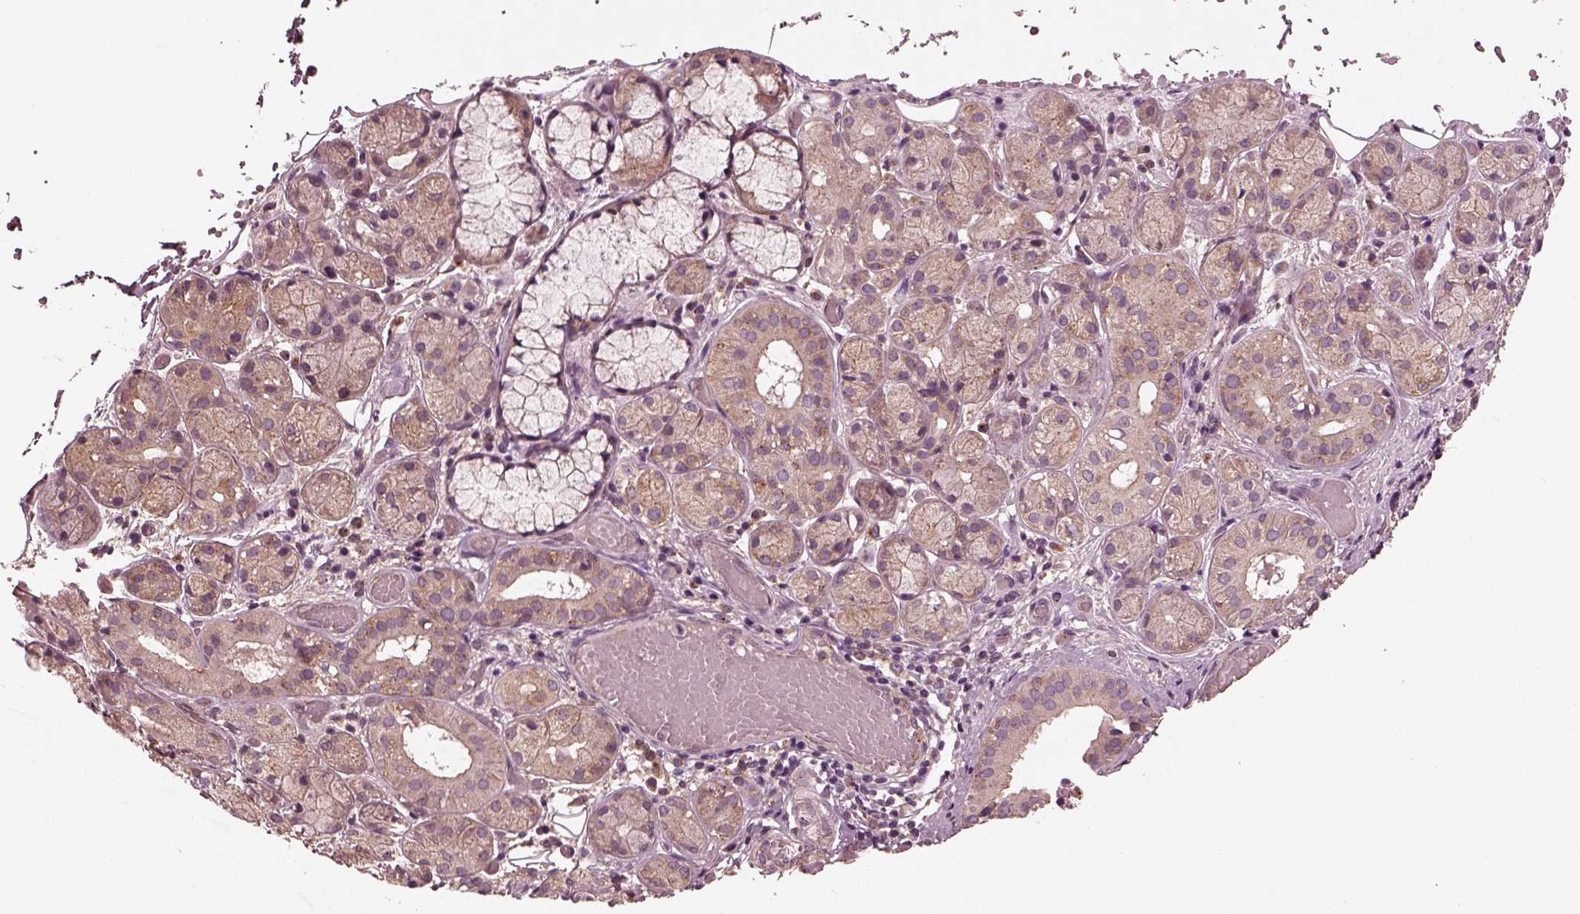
{"staining": {"intensity": "weak", "quantity": ">75%", "location": "cytoplasmic/membranous"}, "tissue": "salivary gland", "cell_type": "Glandular cells", "image_type": "normal", "snomed": [{"axis": "morphology", "description": "Normal tissue, NOS"}, {"axis": "topography", "description": "Salivary gland"}, {"axis": "topography", "description": "Peripheral nerve tissue"}], "caption": "Salivary gland stained for a protein (brown) demonstrates weak cytoplasmic/membranous positive positivity in approximately >75% of glandular cells.", "gene": "TUBG1", "patient": {"sex": "male", "age": 71}}